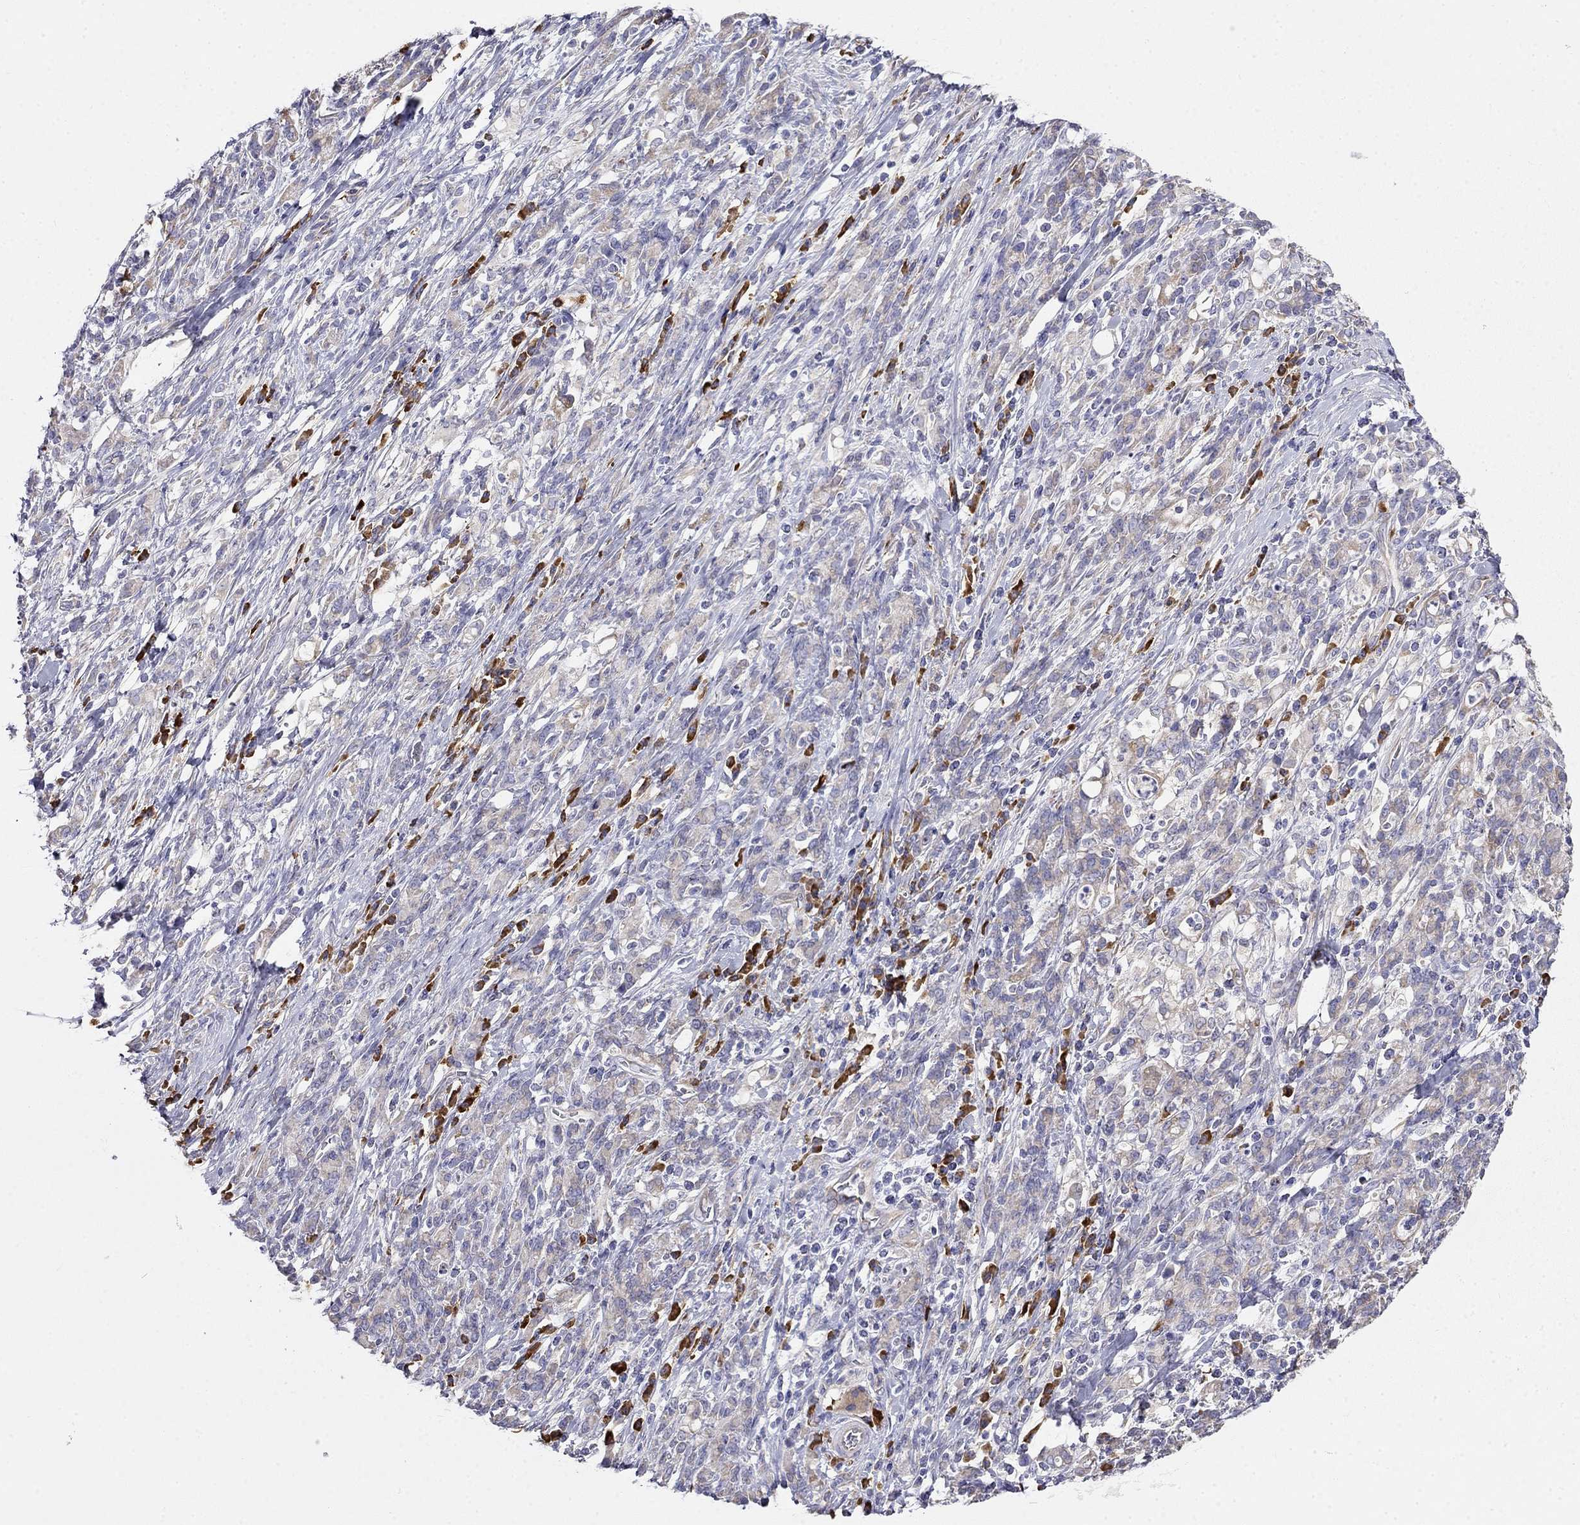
{"staining": {"intensity": "weak", "quantity": ">75%", "location": "cytoplasmic/membranous"}, "tissue": "stomach cancer", "cell_type": "Tumor cells", "image_type": "cancer", "snomed": [{"axis": "morphology", "description": "Adenocarcinoma, NOS"}, {"axis": "topography", "description": "Stomach"}], "caption": "Immunohistochemistry (IHC) photomicrograph of neoplastic tissue: stomach cancer (adenocarcinoma) stained using immunohistochemistry exhibits low levels of weak protein expression localized specifically in the cytoplasmic/membranous of tumor cells, appearing as a cytoplasmic/membranous brown color.", "gene": "LONRF2", "patient": {"sex": "female", "age": 57}}